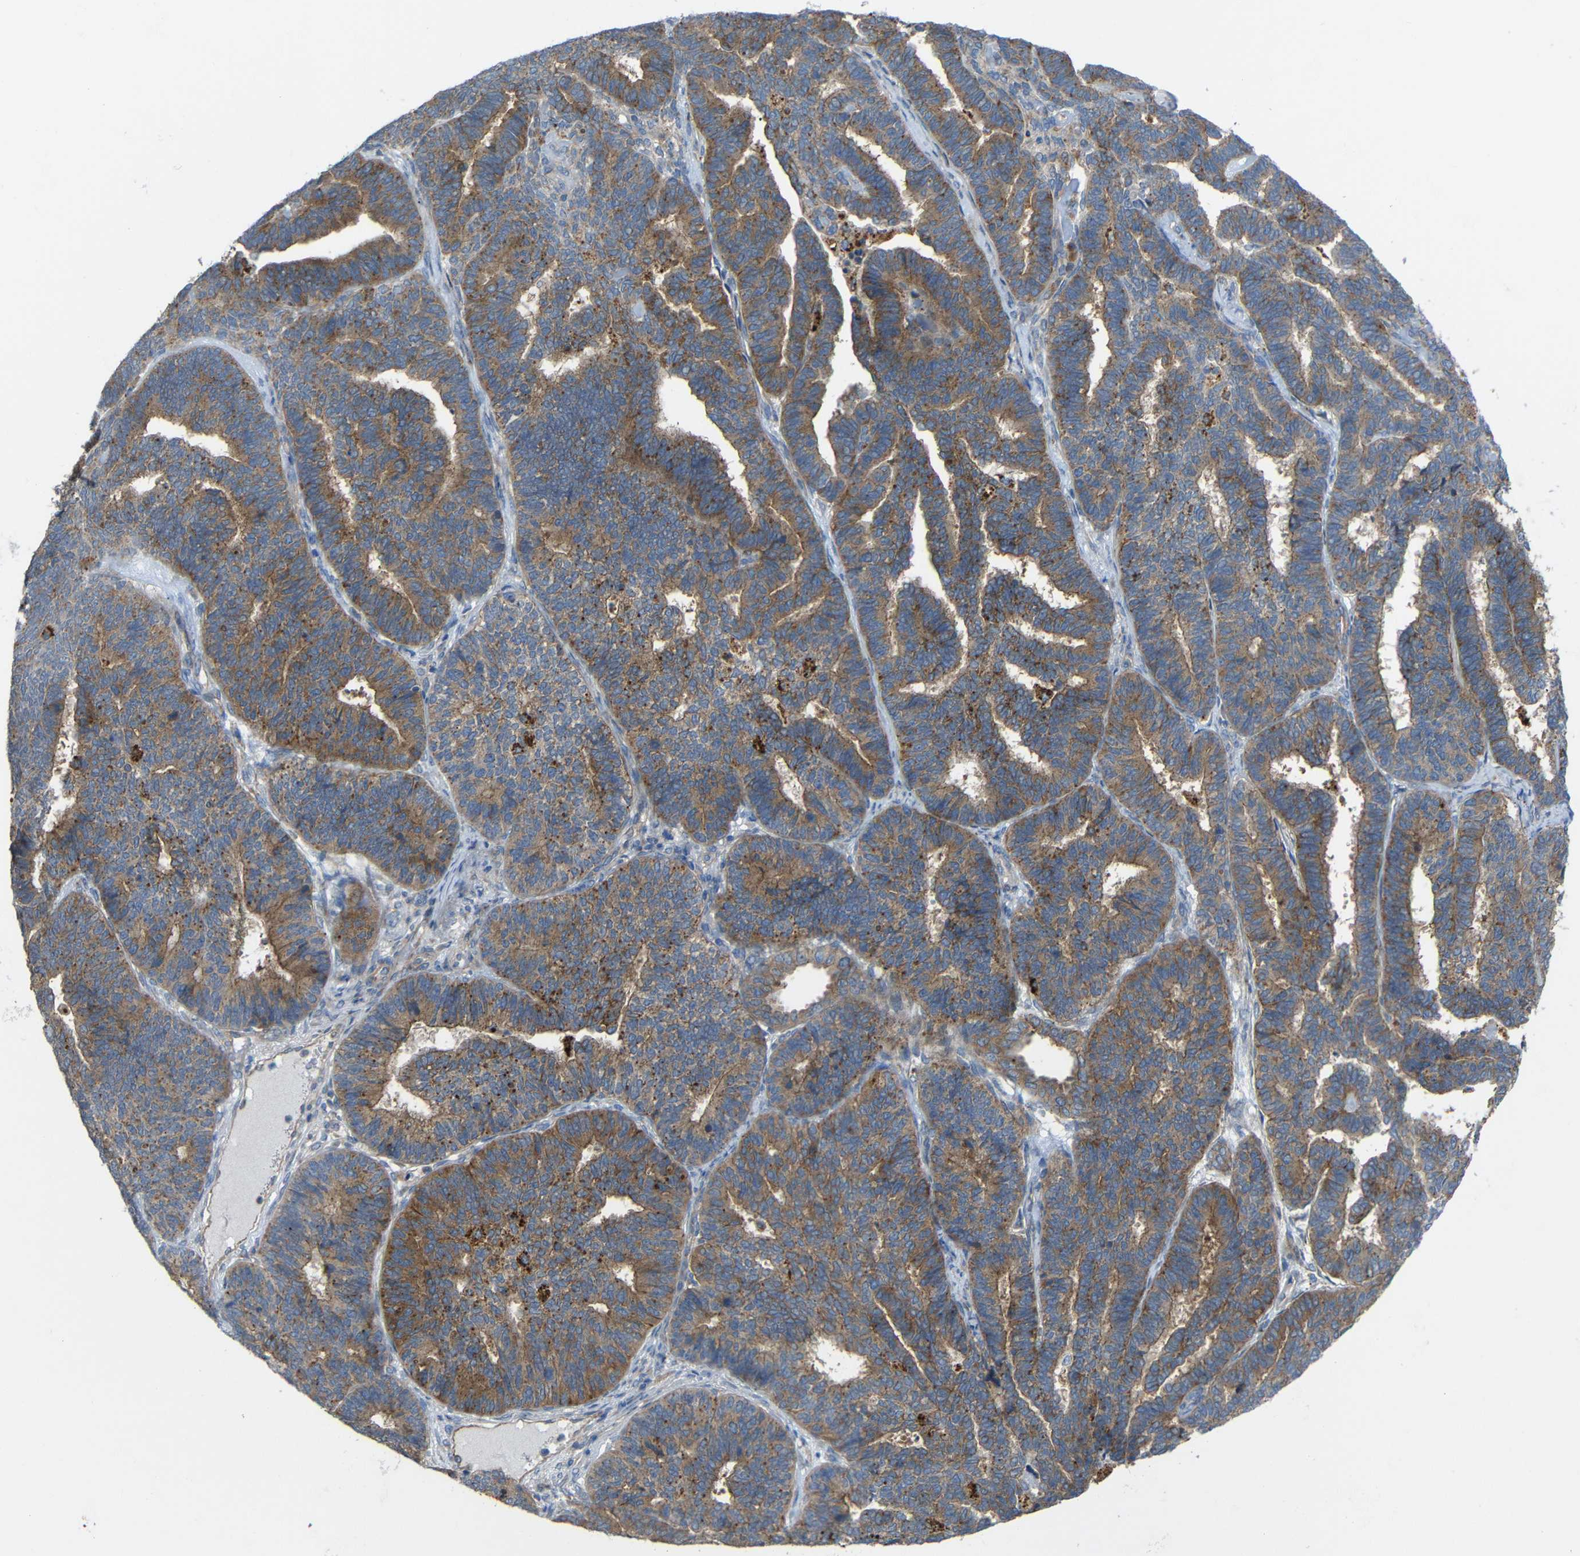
{"staining": {"intensity": "moderate", "quantity": ">75%", "location": "cytoplasmic/membranous"}, "tissue": "endometrial cancer", "cell_type": "Tumor cells", "image_type": "cancer", "snomed": [{"axis": "morphology", "description": "Adenocarcinoma, NOS"}, {"axis": "topography", "description": "Endometrium"}], "caption": "Protein staining of endometrial cancer (adenocarcinoma) tissue displays moderate cytoplasmic/membranous staining in approximately >75% of tumor cells. The staining was performed using DAB to visualize the protein expression in brown, while the nuclei were stained in blue with hematoxylin (Magnification: 20x).", "gene": "SYPL1", "patient": {"sex": "female", "age": 70}}